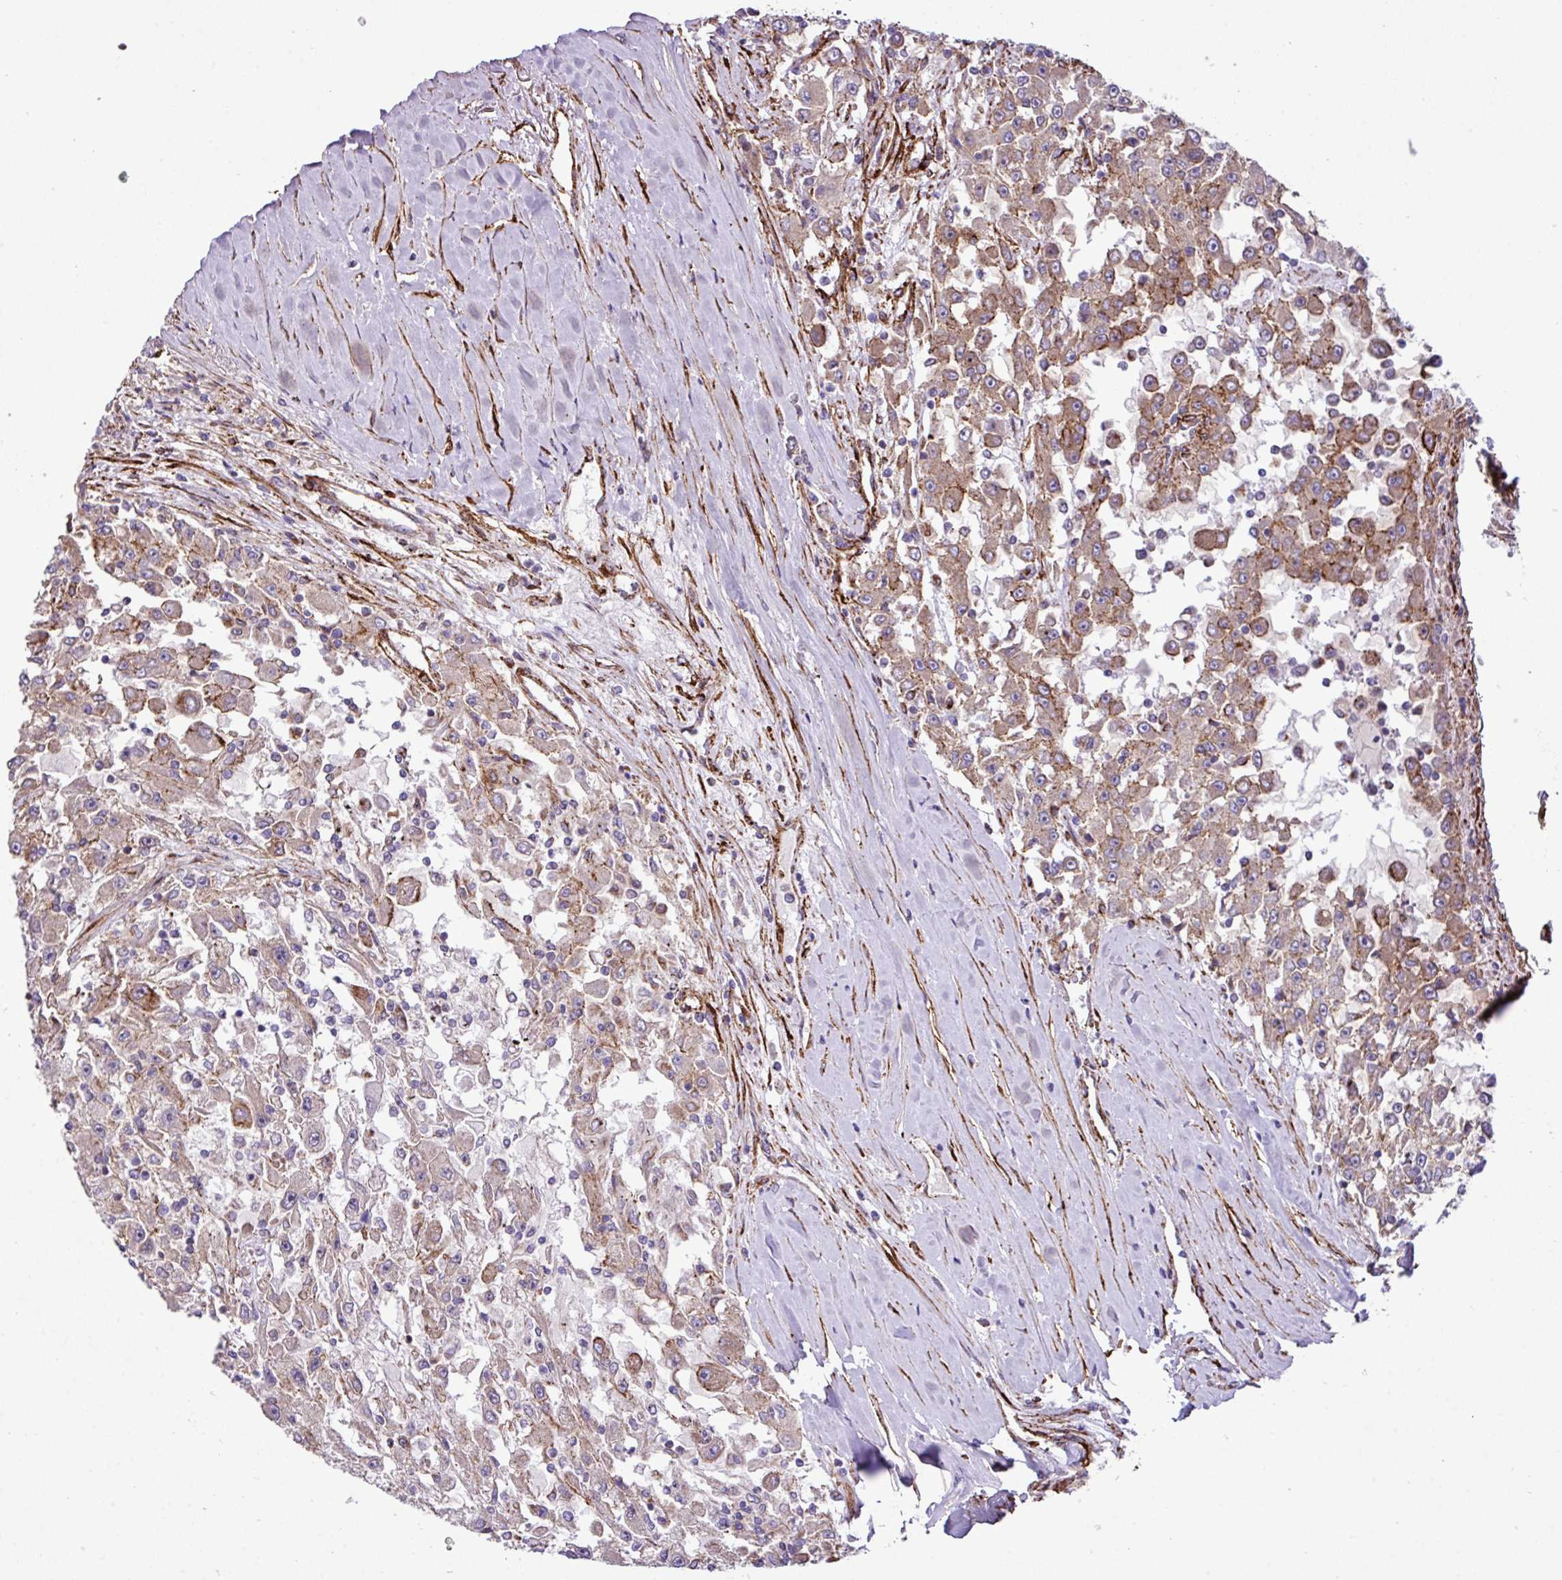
{"staining": {"intensity": "moderate", "quantity": "25%-75%", "location": "cytoplasmic/membranous"}, "tissue": "renal cancer", "cell_type": "Tumor cells", "image_type": "cancer", "snomed": [{"axis": "morphology", "description": "Adenocarcinoma, NOS"}, {"axis": "topography", "description": "Kidney"}], "caption": "Brown immunohistochemical staining in renal adenocarcinoma exhibits moderate cytoplasmic/membranous expression in approximately 25%-75% of tumor cells.", "gene": "FAM47E", "patient": {"sex": "female", "age": 67}}